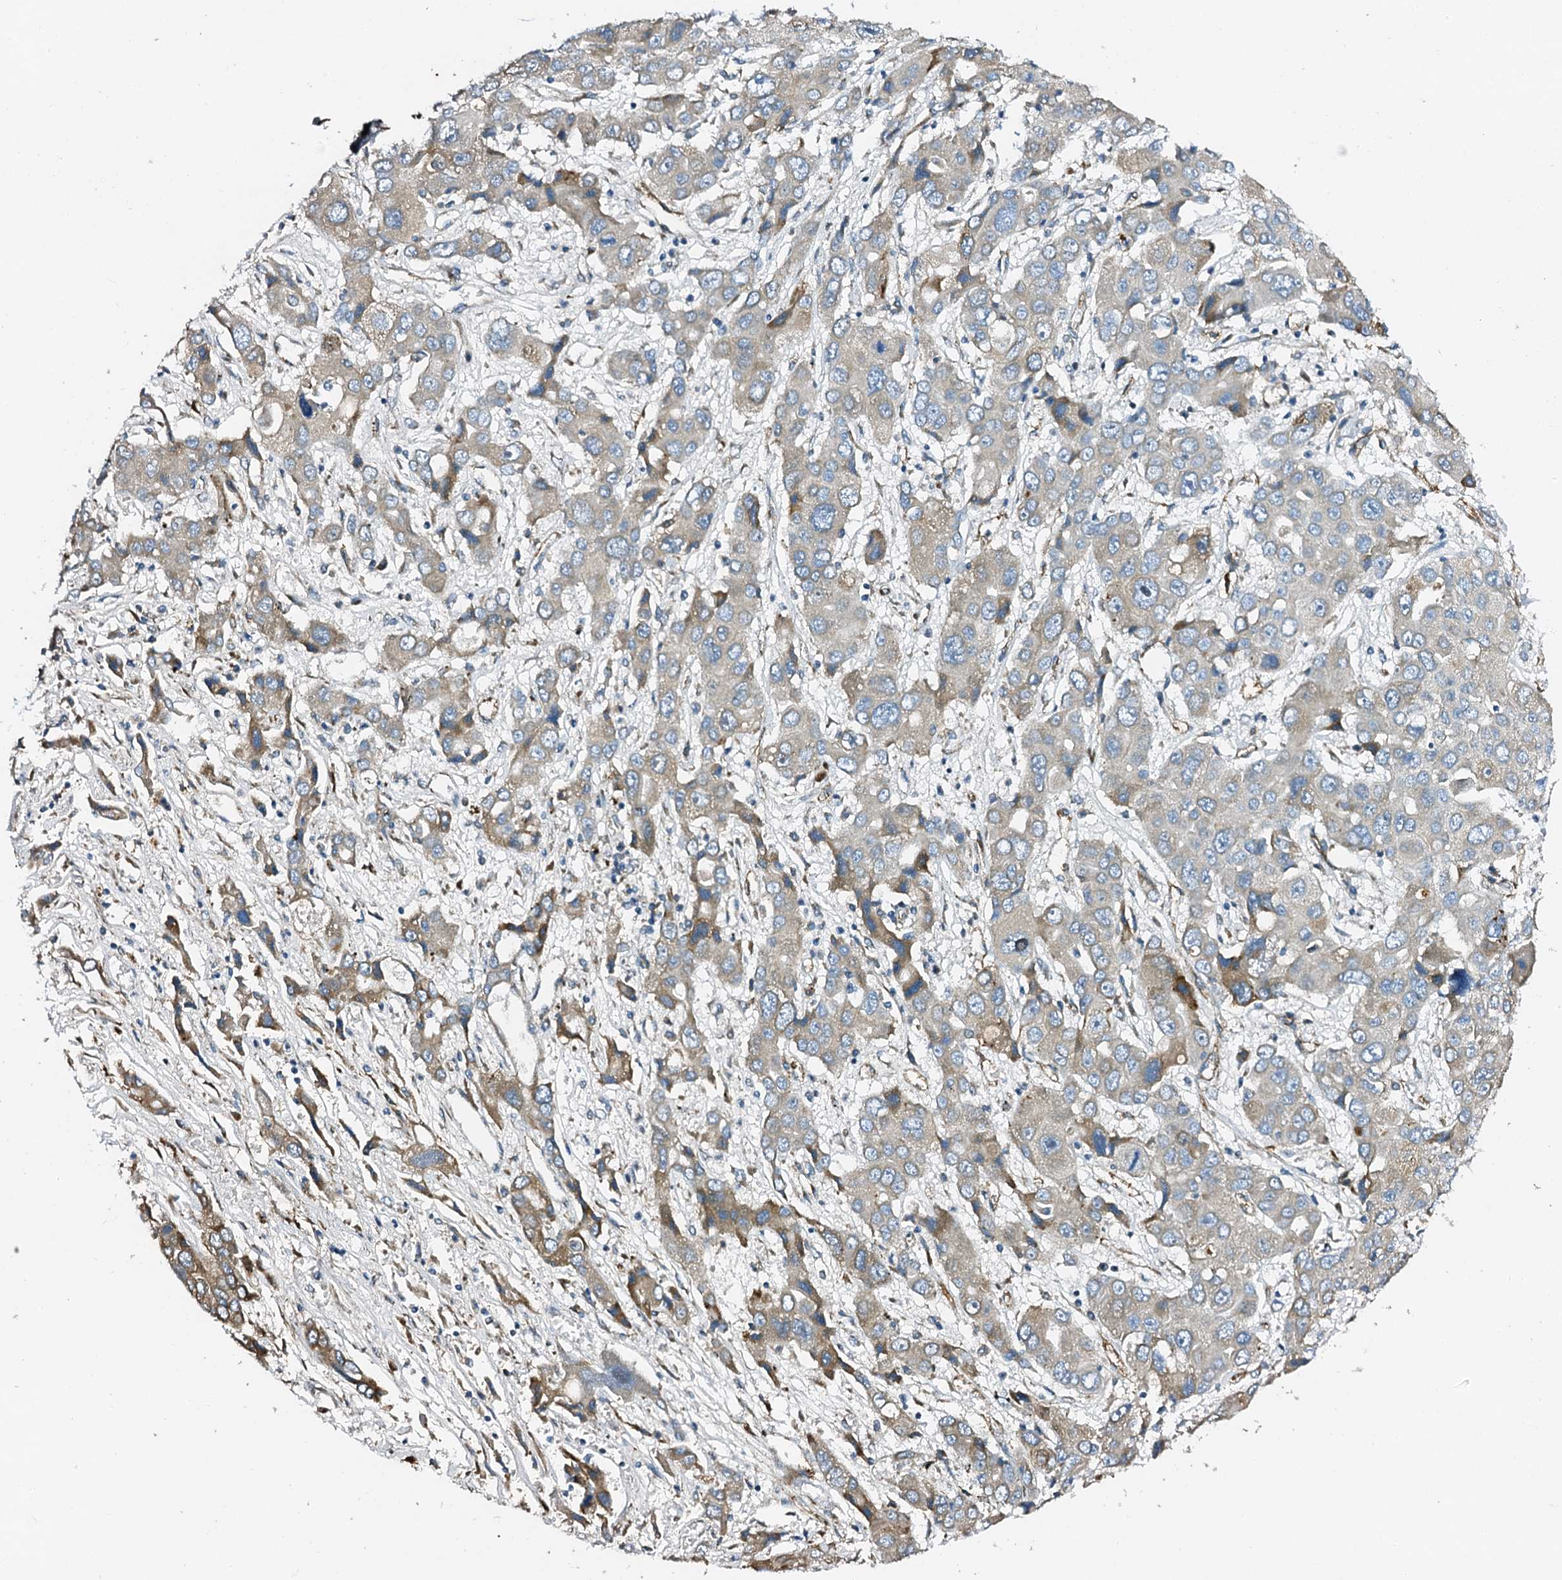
{"staining": {"intensity": "weak", "quantity": "25%-75%", "location": "cytoplasmic/membranous"}, "tissue": "liver cancer", "cell_type": "Tumor cells", "image_type": "cancer", "snomed": [{"axis": "morphology", "description": "Cholangiocarcinoma"}, {"axis": "topography", "description": "Liver"}], "caption": "A histopathology image of human liver cancer (cholangiocarcinoma) stained for a protein shows weak cytoplasmic/membranous brown staining in tumor cells.", "gene": "DBX1", "patient": {"sex": "male", "age": 67}}